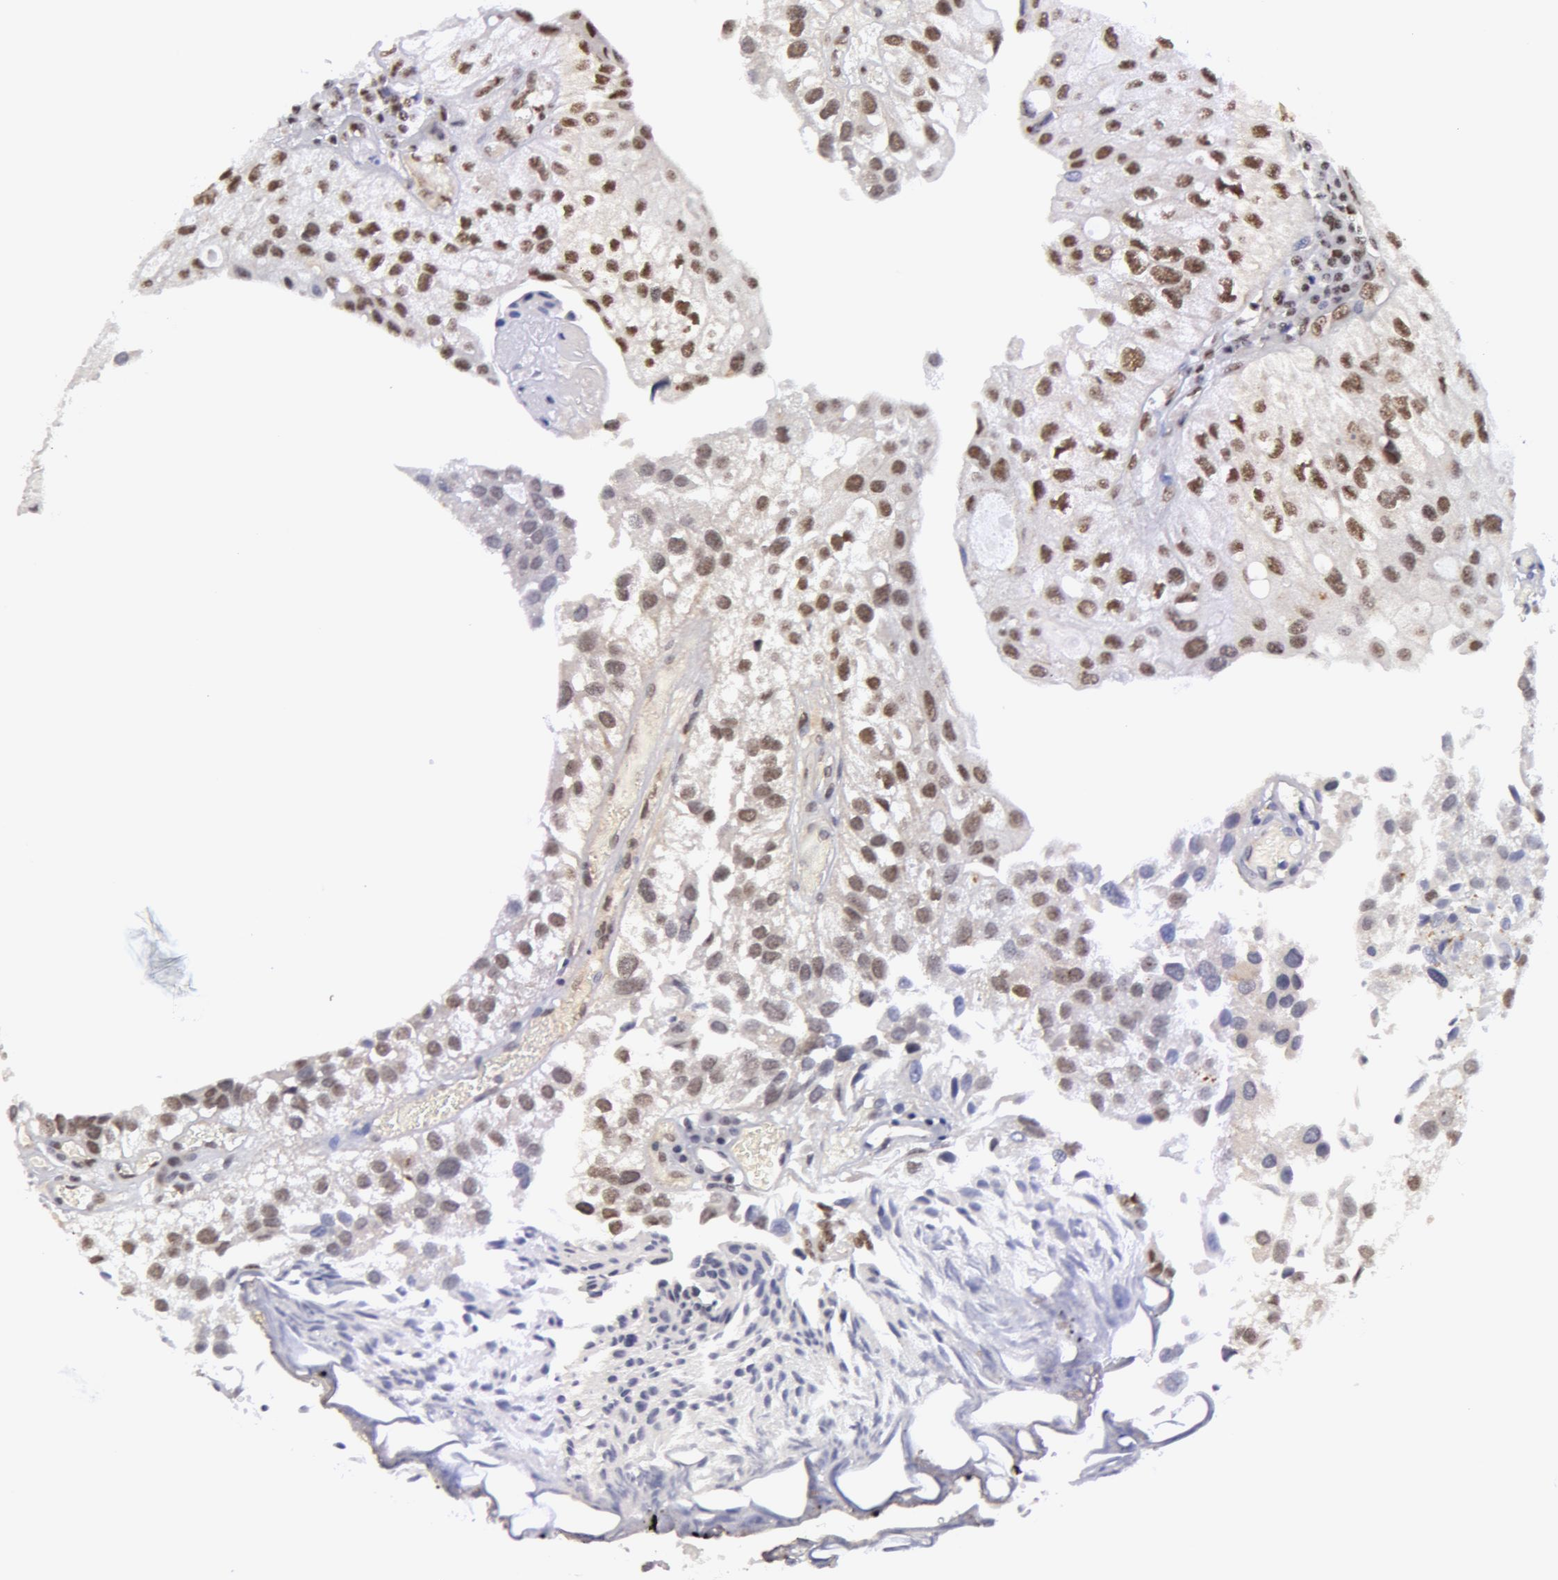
{"staining": {"intensity": "moderate", "quantity": "25%-75%", "location": "nuclear"}, "tissue": "urothelial cancer", "cell_type": "Tumor cells", "image_type": "cancer", "snomed": [{"axis": "morphology", "description": "Urothelial carcinoma, Low grade"}, {"axis": "topography", "description": "Urinary bladder"}], "caption": "Protein analysis of urothelial cancer tissue demonstrates moderate nuclear expression in about 25%-75% of tumor cells. (DAB = brown stain, brightfield microscopy at high magnification).", "gene": "VRTN", "patient": {"sex": "female", "age": 89}}